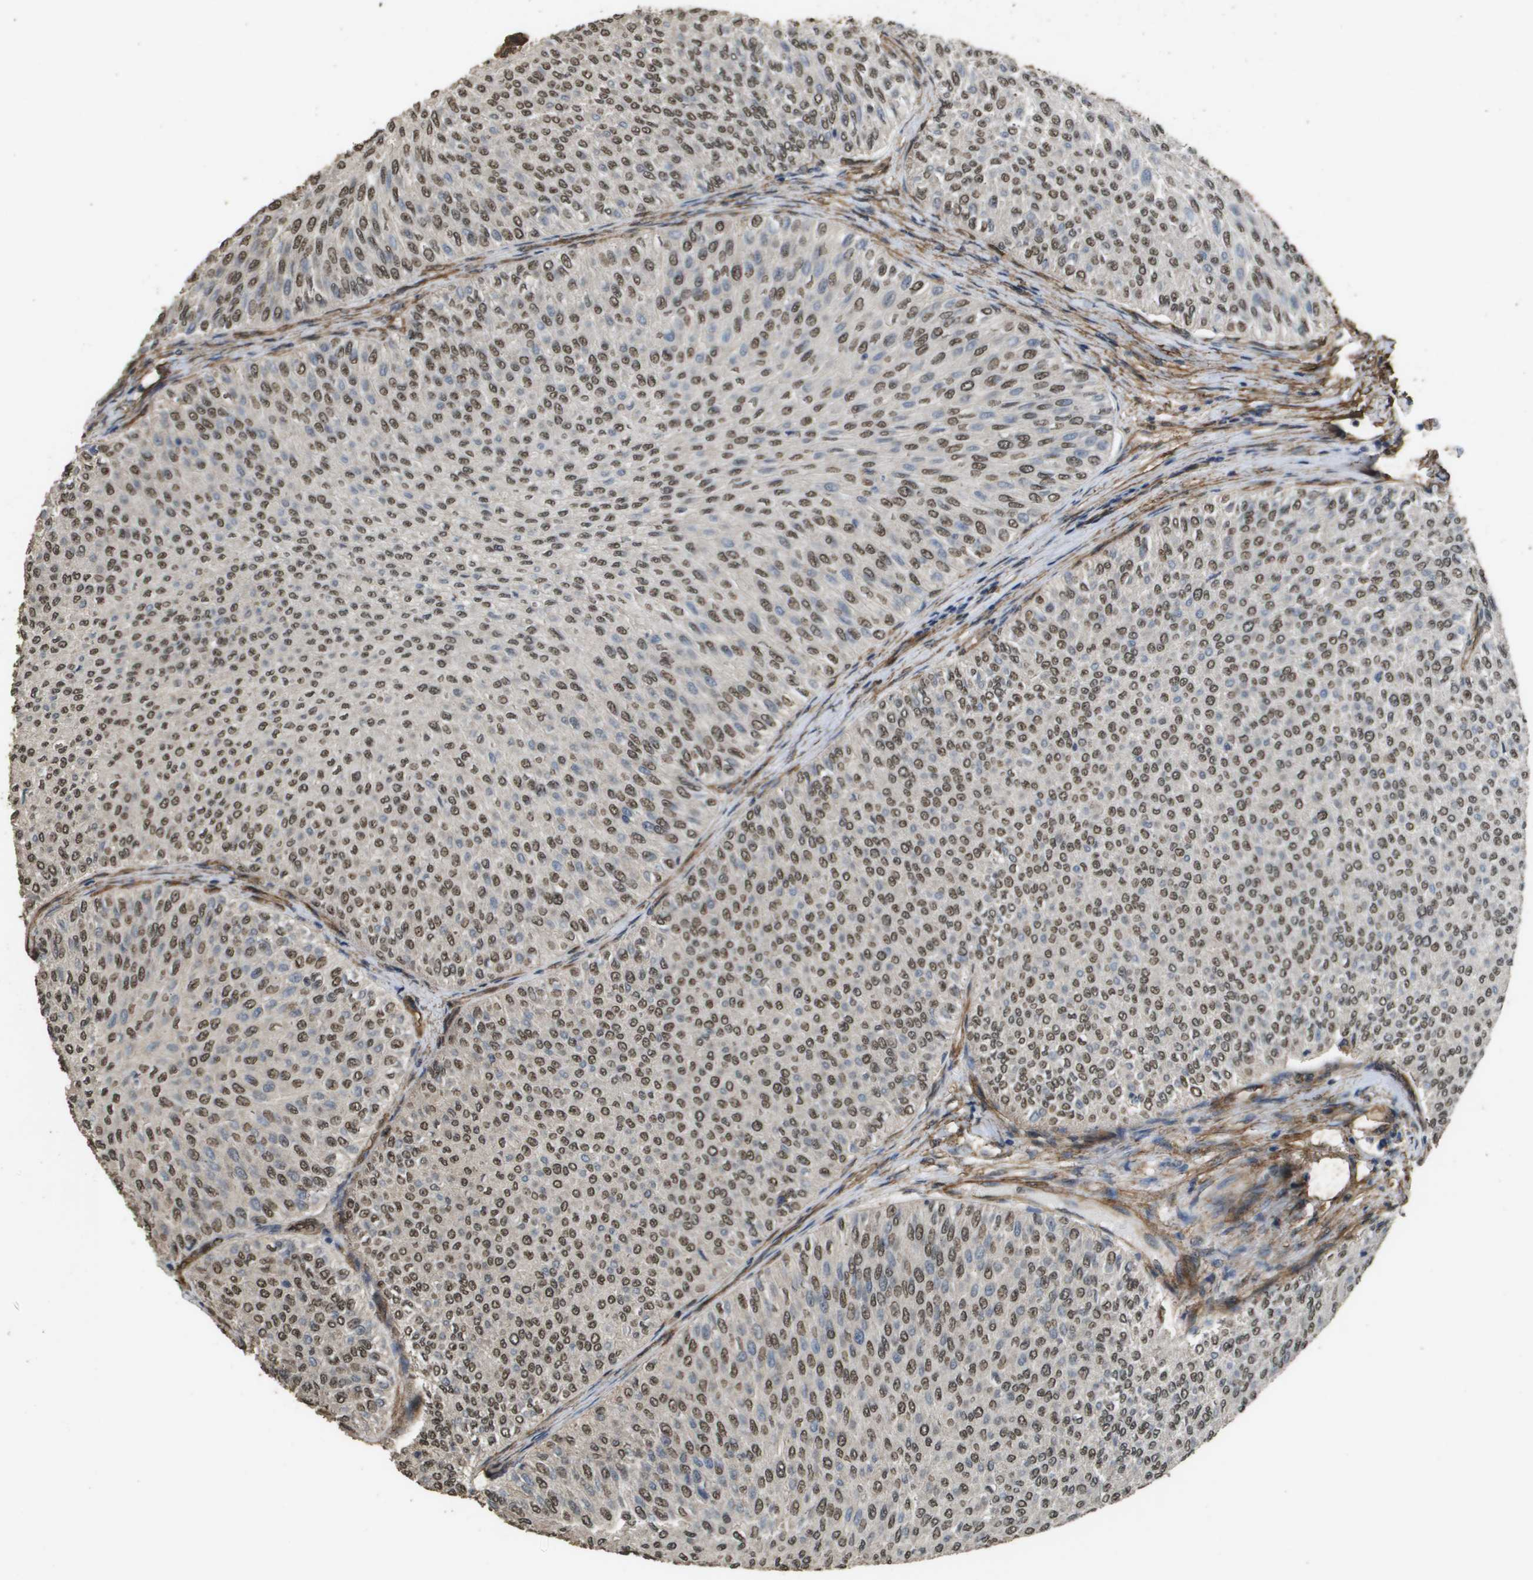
{"staining": {"intensity": "moderate", "quantity": ">75%", "location": "nuclear"}, "tissue": "urothelial cancer", "cell_type": "Tumor cells", "image_type": "cancer", "snomed": [{"axis": "morphology", "description": "Urothelial carcinoma, Low grade"}, {"axis": "topography", "description": "Urinary bladder"}], "caption": "Immunohistochemistry of urothelial cancer exhibits medium levels of moderate nuclear positivity in about >75% of tumor cells.", "gene": "AAMP", "patient": {"sex": "male", "age": 78}}